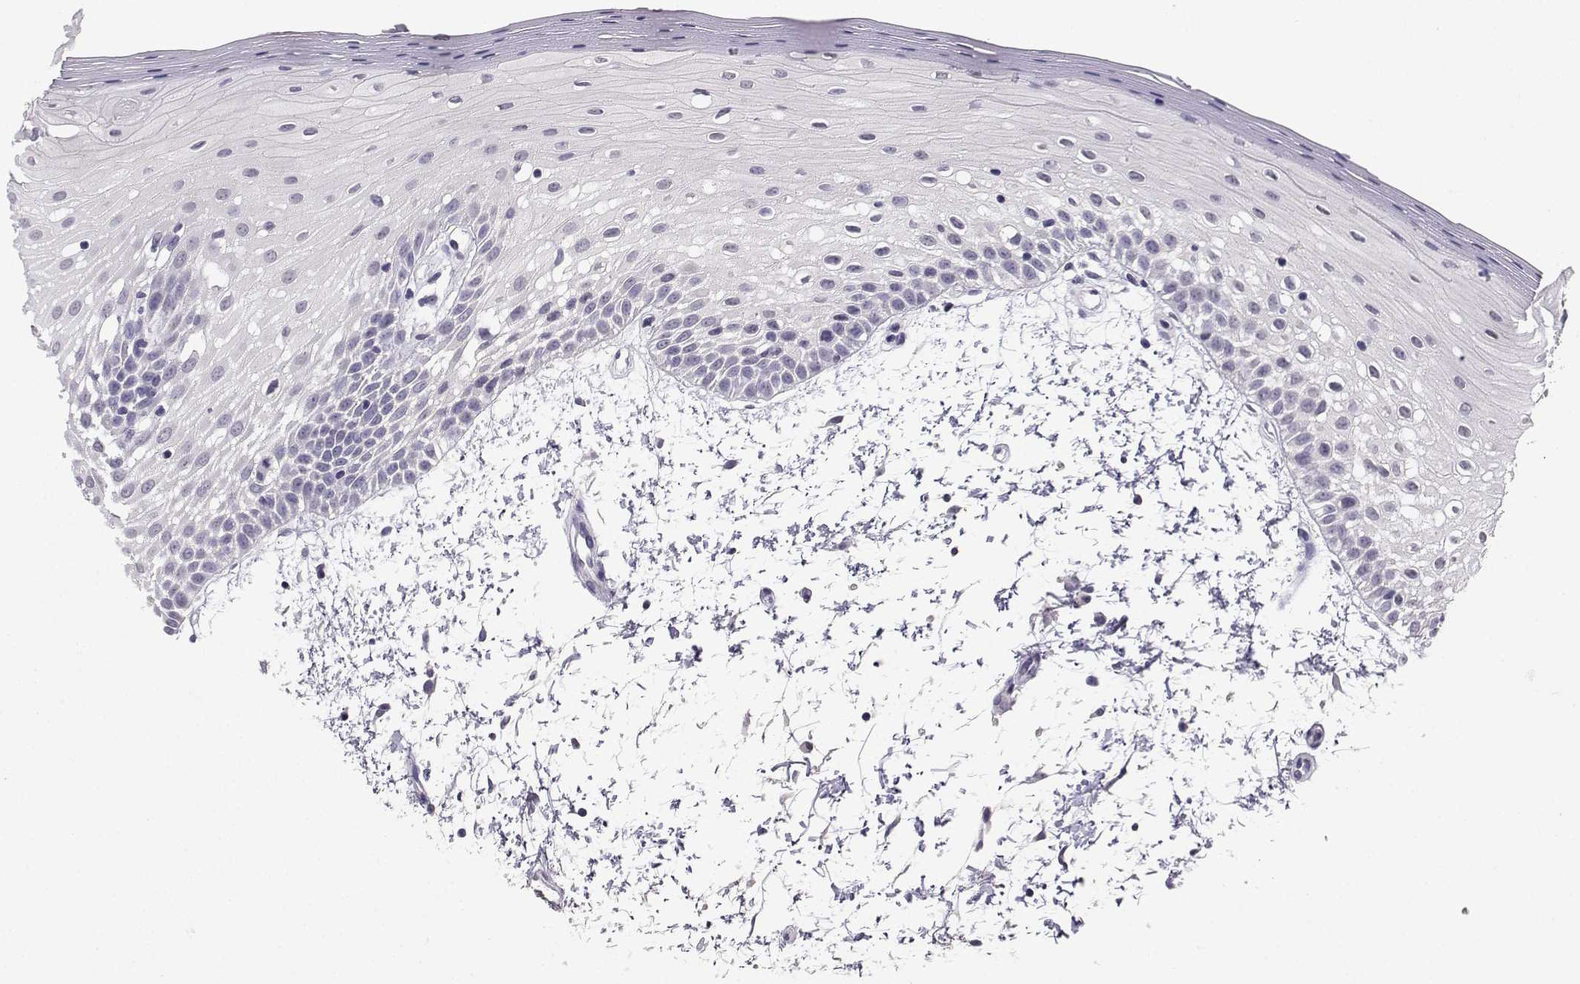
{"staining": {"intensity": "negative", "quantity": "none", "location": "none"}, "tissue": "oral mucosa", "cell_type": "Squamous epithelial cells", "image_type": "normal", "snomed": [{"axis": "morphology", "description": "Normal tissue, NOS"}, {"axis": "morphology", "description": "Squamous cell carcinoma, NOS"}, {"axis": "topography", "description": "Oral tissue"}, {"axis": "topography", "description": "Head-Neck"}], "caption": "Immunohistochemical staining of benign human oral mucosa reveals no significant expression in squamous epithelial cells. (IHC, brightfield microscopy, high magnification).", "gene": "SPAG11A", "patient": {"sex": "female", "age": 75}}